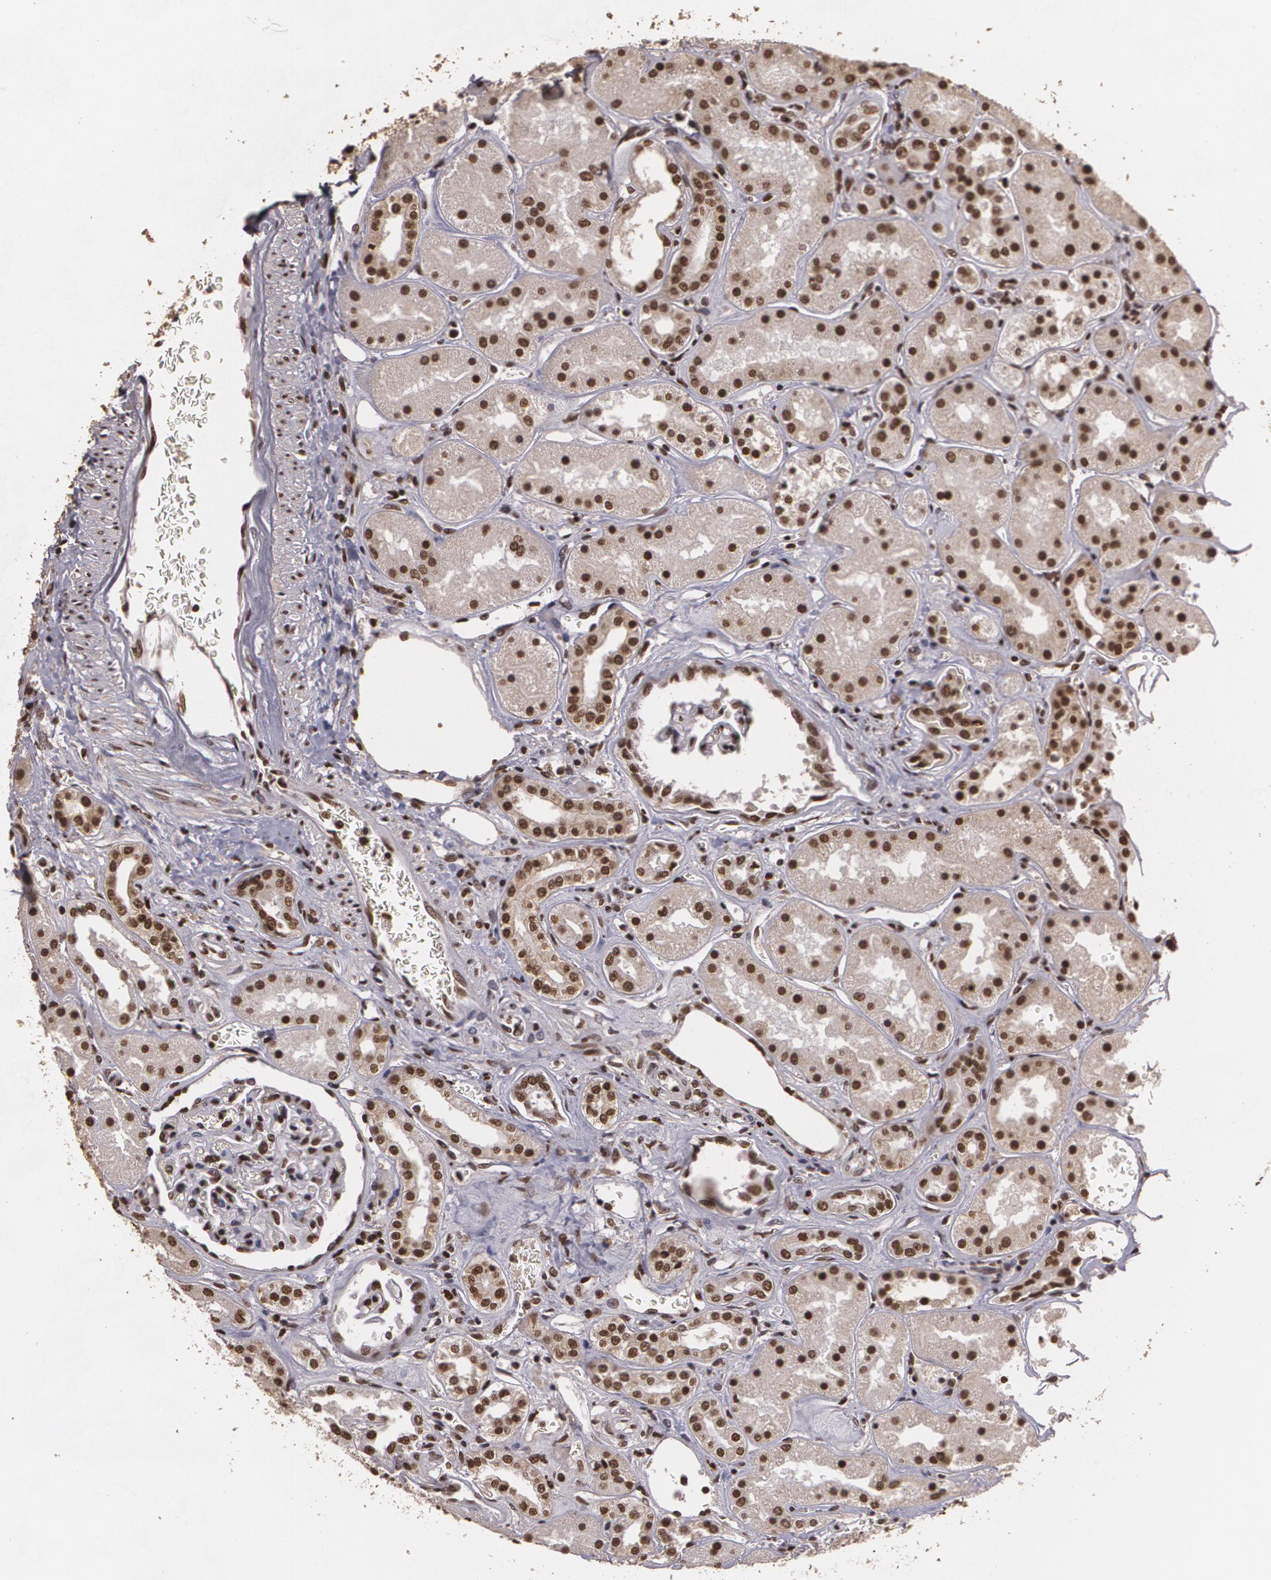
{"staining": {"intensity": "moderate", "quantity": "25%-75%", "location": "nuclear"}, "tissue": "kidney", "cell_type": "Cells in glomeruli", "image_type": "normal", "snomed": [{"axis": "morphology", "description": "Normal tissue, NOS"}, {"axis": "topography", "description": "Kidney"}], "caption": "A brown stain highlights moderate nuclear expression of a protein in cells in glomeruli of unremarkable kidney.", "gene": "RCOR1", "patient": {"sex": "male", "age": 28}}